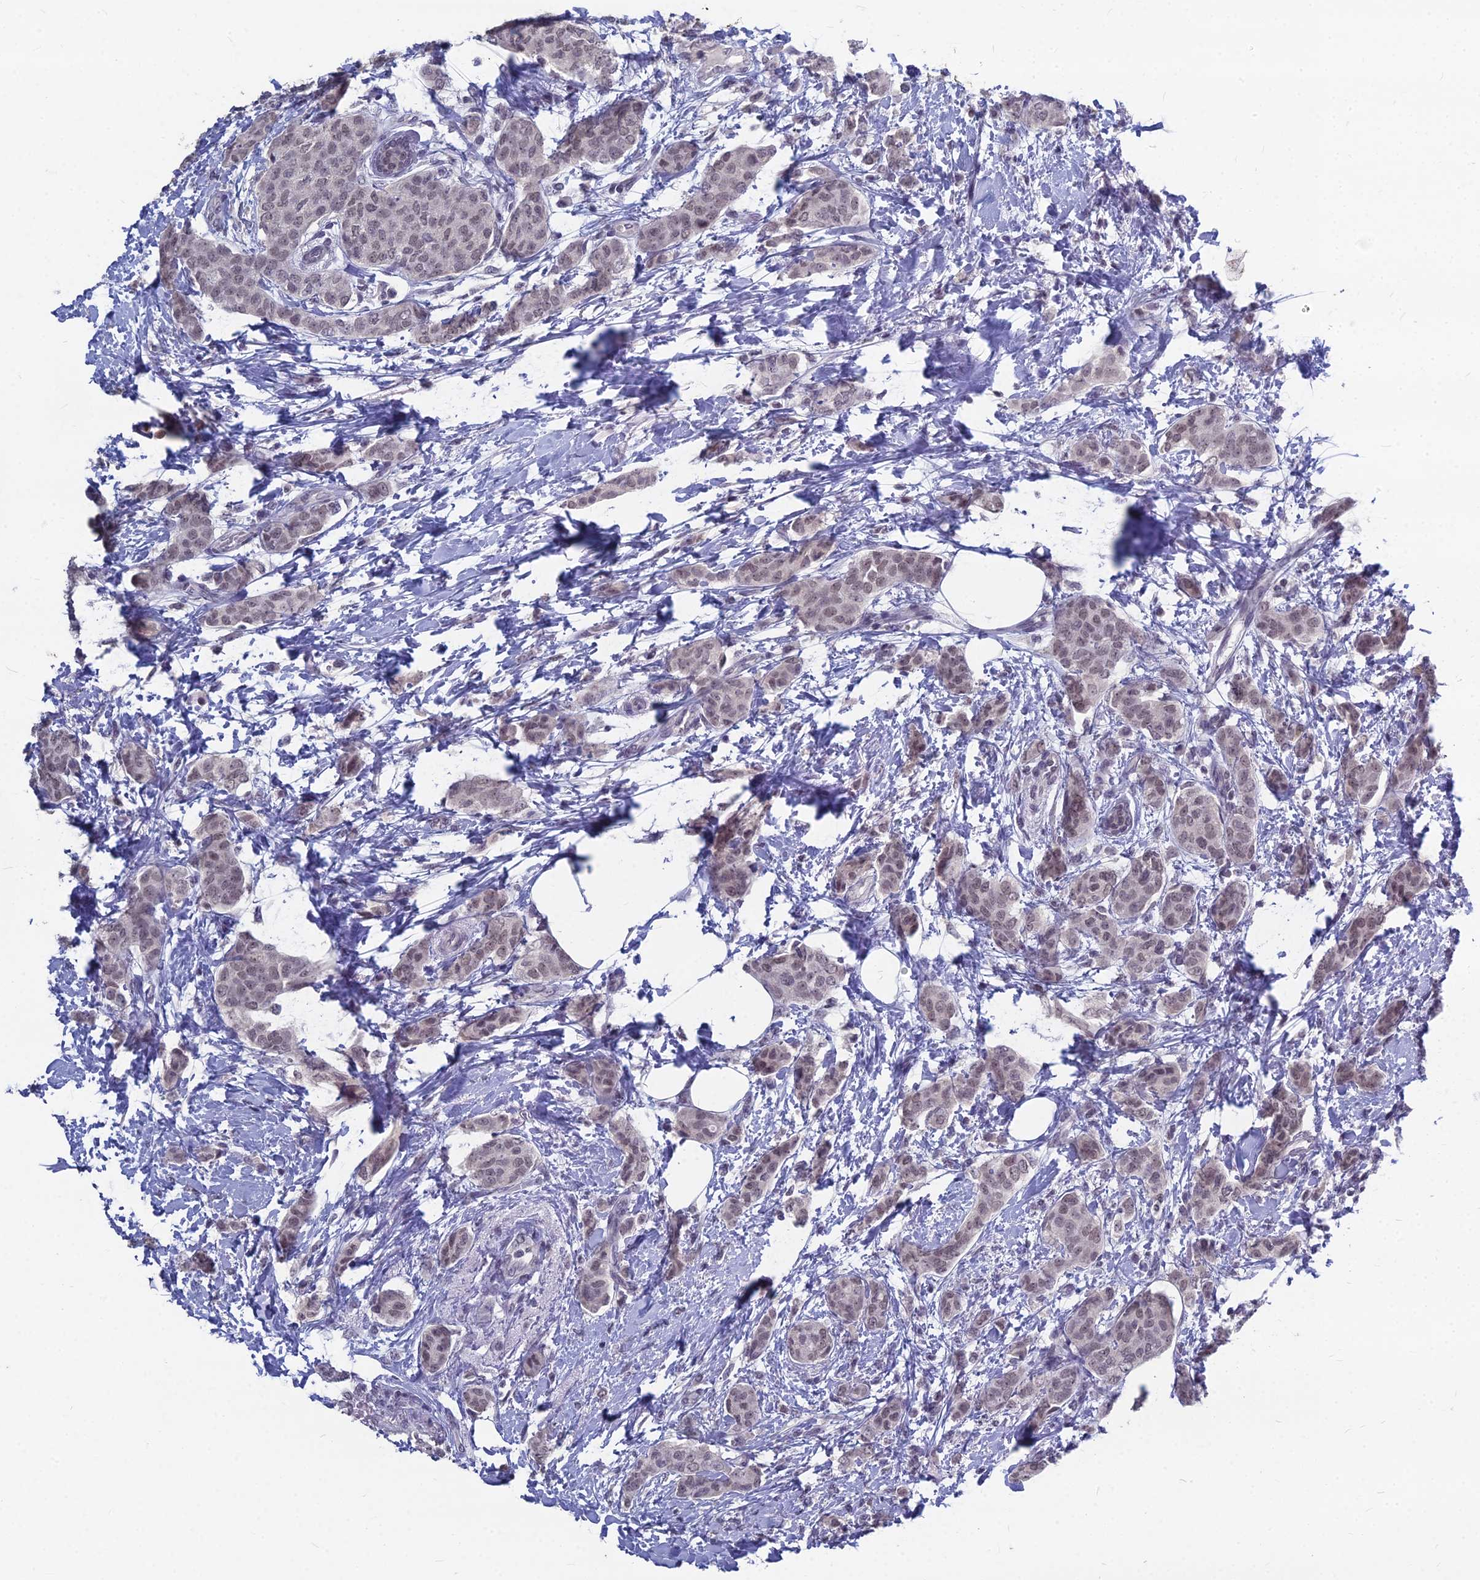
{"staining": {"intensity": "weak", "quantity": "25%-75%", "location": "nuclear"}, "tissue": "breast cancer", "cell_type": "Tumor cells", "image_type": "cancer", "snomed": [{"axis": "morphology", "description": "Duct carcinoma"}, {"axis": "topography", "description": "Breast"}], "caption": "Immunohistochemistry (DAB) staining of breast cancer (invasive ductal carcinoma) displays weak nuclear protein staining in approximately 25%-75% of tumor cells.", "gene": "KAT7", "patient": {"sex": "female", "age": 72}}